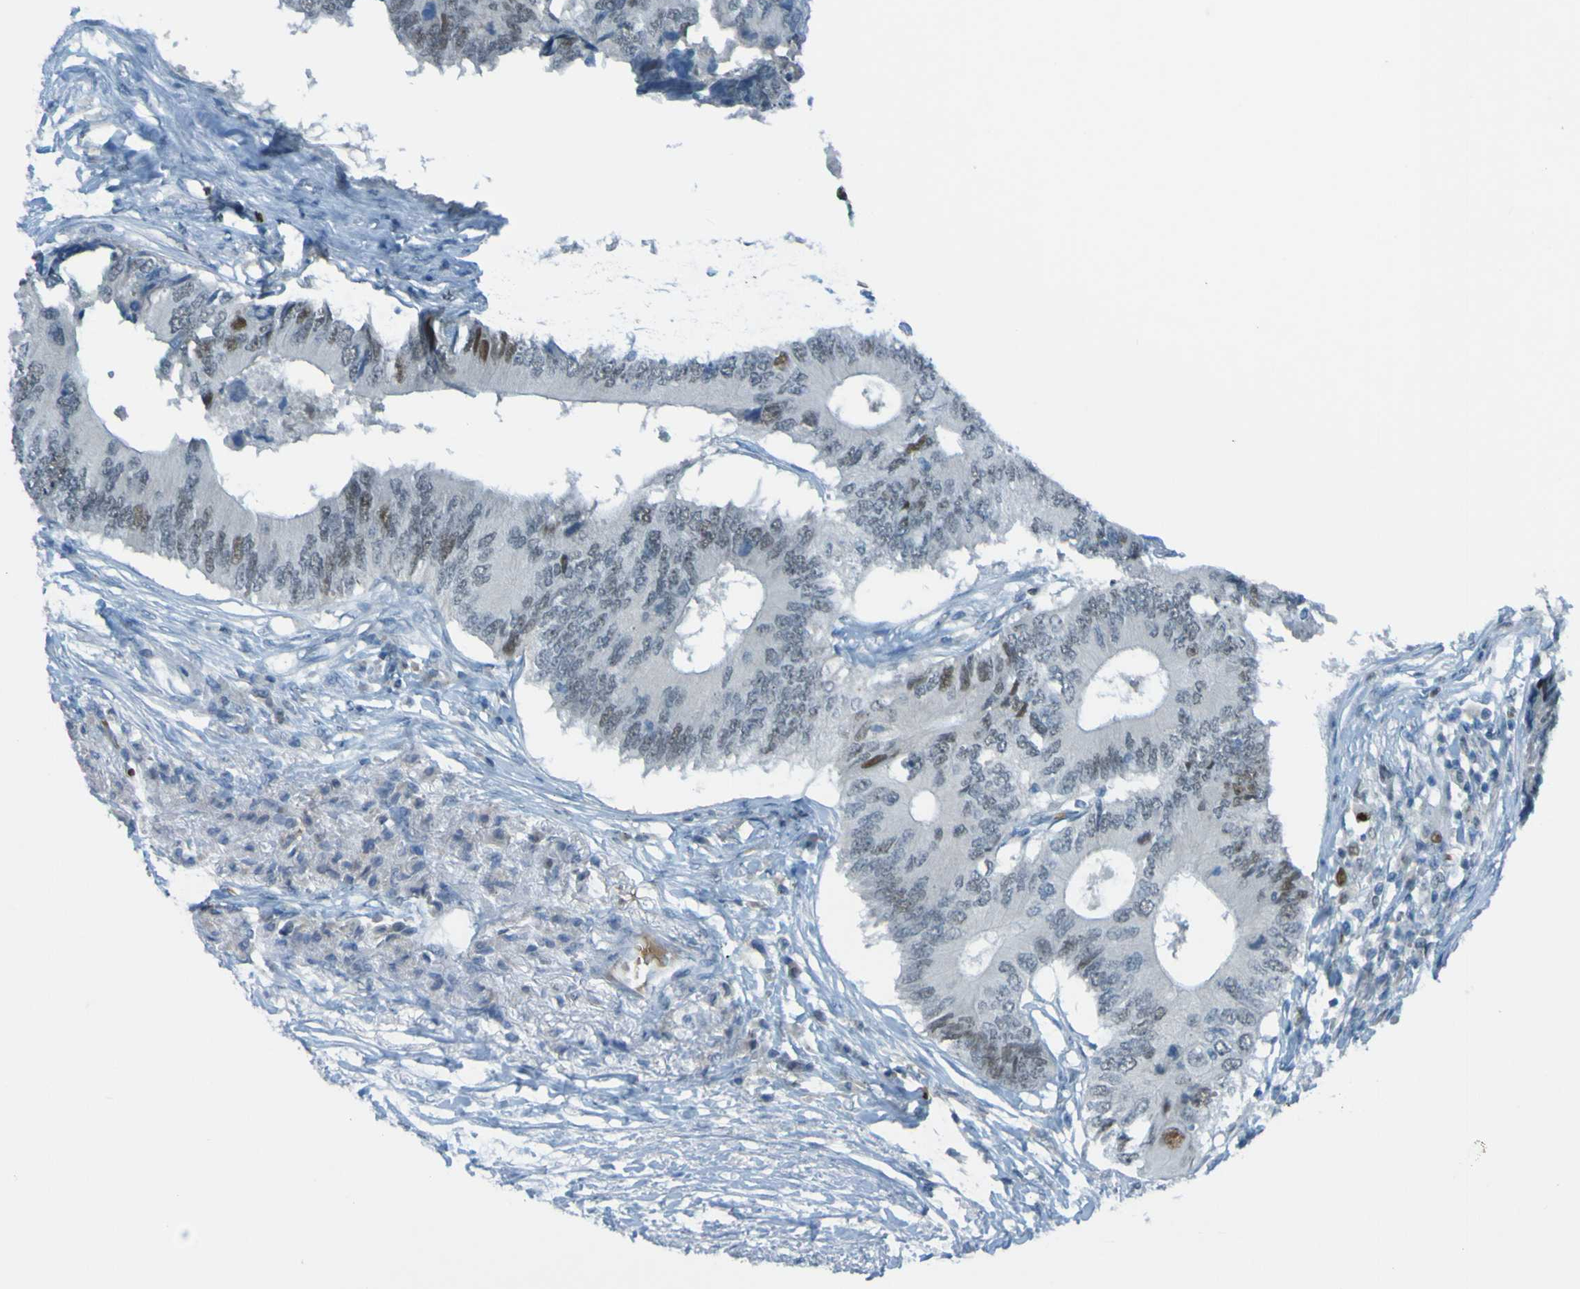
{"staining": {"intensity": "negative", "quantity": "none", "location": "none"}, "tissue": "colorectal cancer", "cell_type": "Tumor cells", "image_type": "cancer", "snomed": [{"axis": "morphology", "description": "Adenocarcinoma, NOS"}, {"axis": "topography", "description": "Colon"}], "caption": "IHC histopathology image of human colorectal adenocarcinoma stained for a protein (brown), which shows no expression in tumor cells.", "gene": "USP36", "patient": {"sex": "male", "age": 71}}